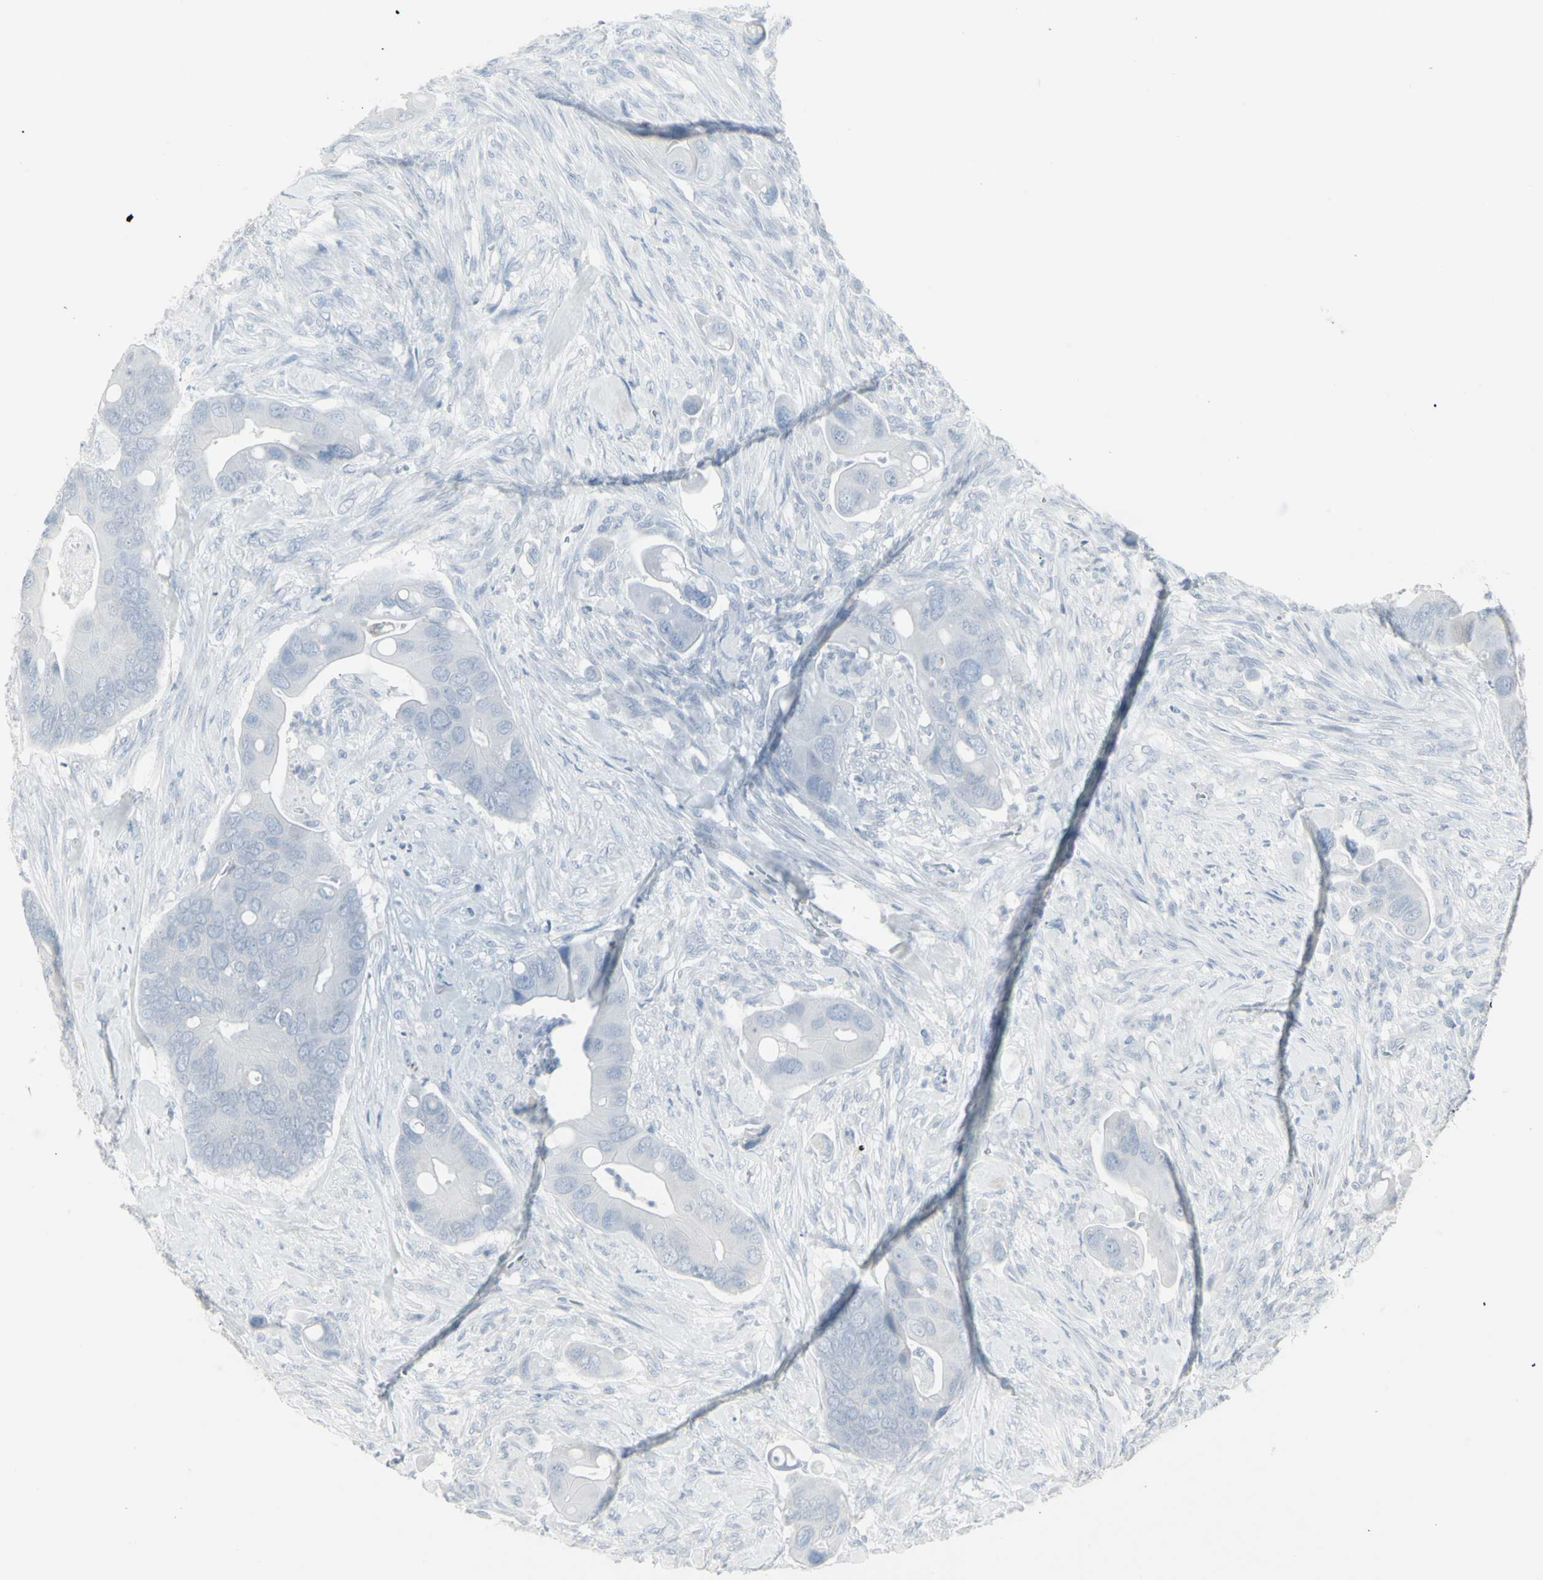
{"staining": {"intensity": "negative", "quantity": "none", "location": "none"}, "tissue": "colorectal cancer", "cell_type": "Tumor cells", "image_type": "cancer", "snomed": [{"axis": "morphology", "description": "Adenocarcinoma, NOS"}, {"axis": "topography", "description": "Rectum"}], "caption": "The immunohistochemistry image has no significant expression in tumor cells of adenocarcinoma (colorectal) tissue.", "gene": "YBX2", "patient": {"sex": "female", "age": 57}}